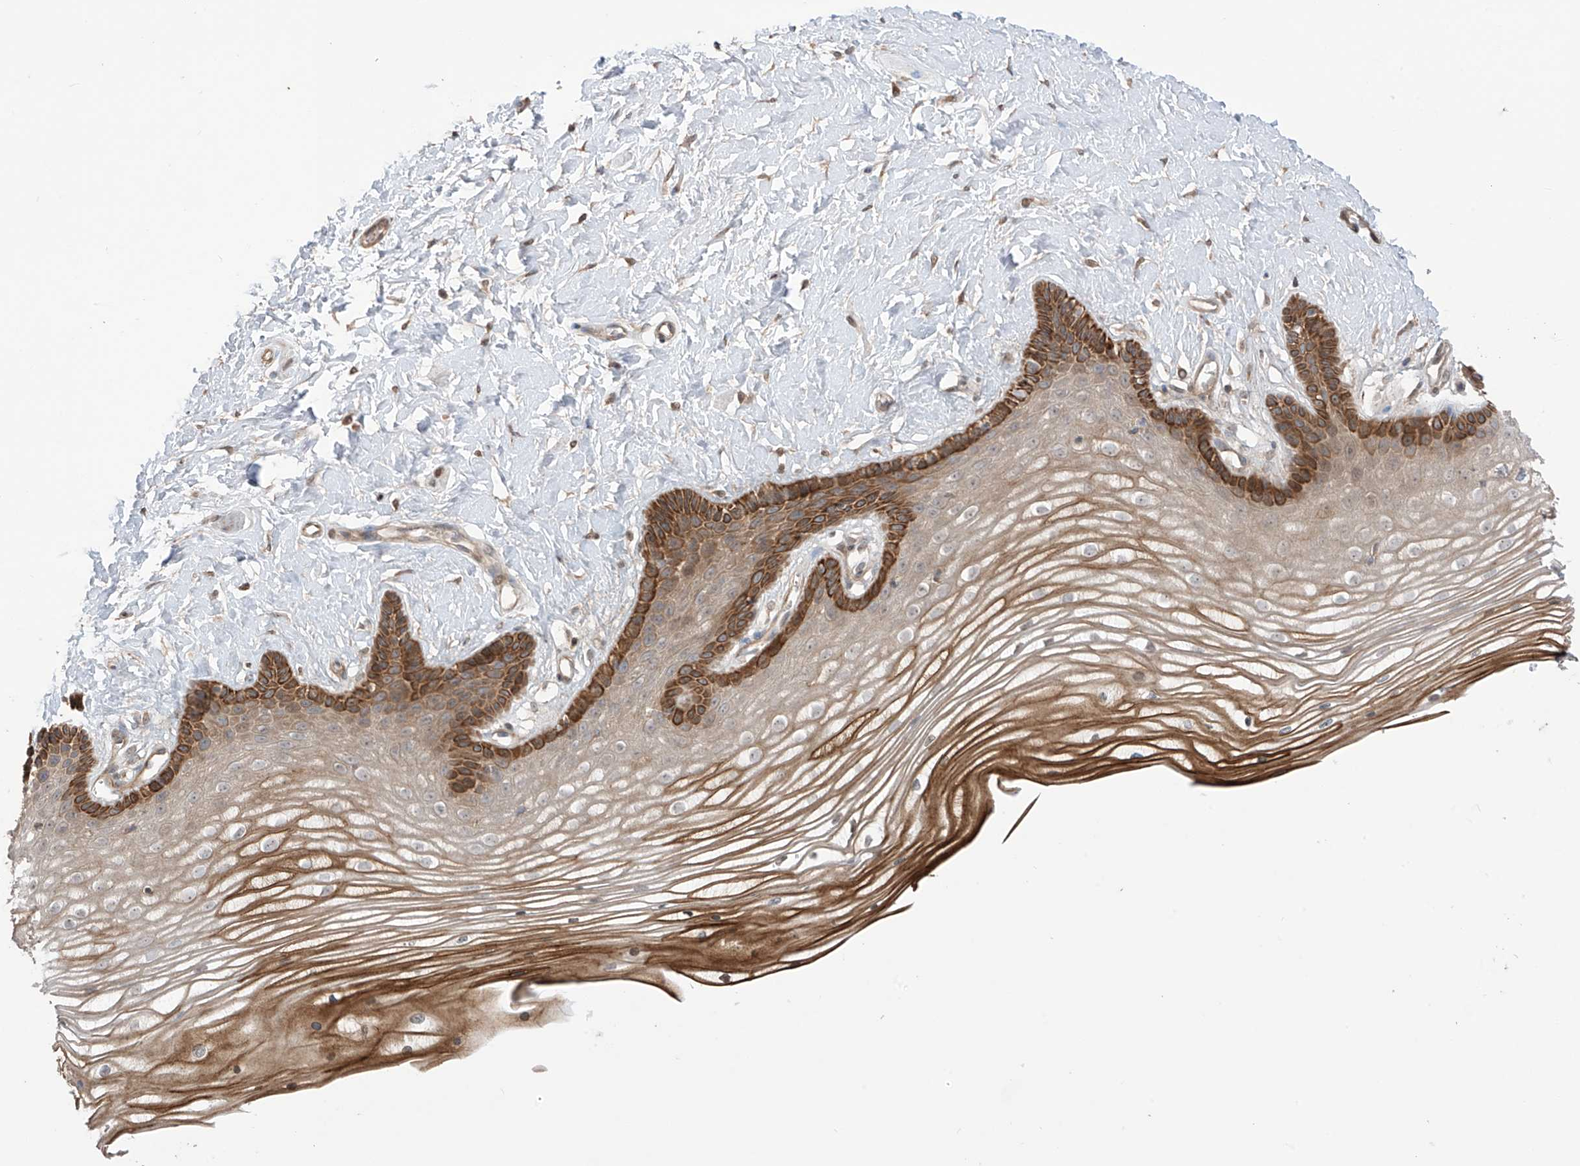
{"staining": {"intensity": "moderate", "quantity": ">75%", "location": "cytoplasmic/membranous"}, "tissue": "vagina", "cell_type": "Squamous epithelial cells", "image_type": "normal", "snomed": [{"axis": "morphology", "description": "Normal tissue, NOS"}, {"axis": "topography", "description": "Vagina"}, {"axis": "topography", "description": "Cervix"}], "caption": "This micrograph shows normal vagina stained with immunohistochemistry to label a protein in brown. The cytoplasmic/membranous of squamous epithelial cells show moderate positivity for the protein. Nuclei are counter-stained blue.", "gene": "LRRC74A", "patient": {"sex": "female", "age": 40}}